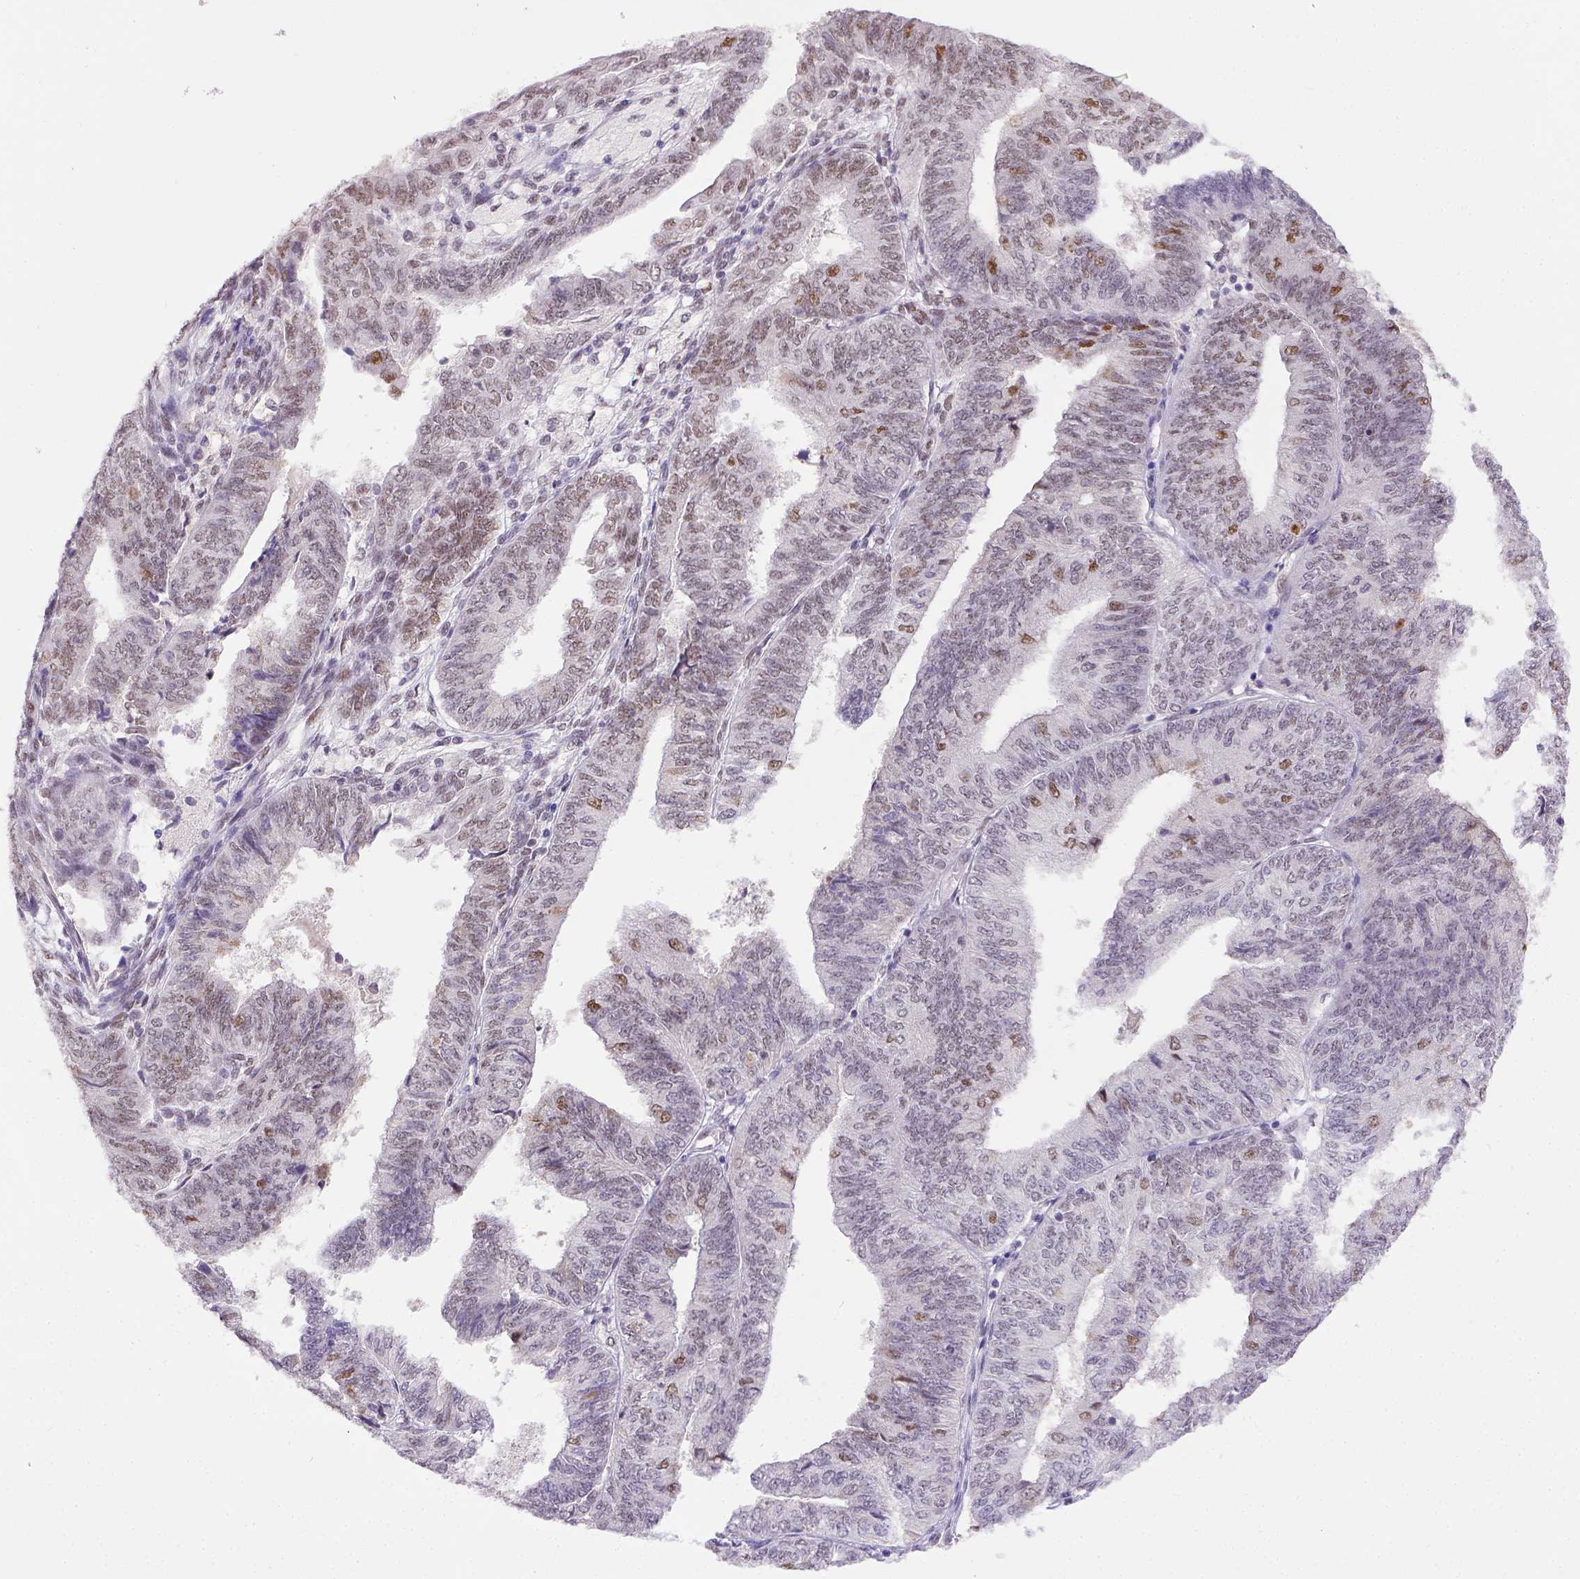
{"staining": {"intensity": "weak", "quantity": "25%-75%", "location": "nuclear"}, "tissue": "endometrial cancer", "cell_type": "Tumor cells", "image_type": "cancer", "snomed": [{"axis": "morphology", "description": "Adenocarcinoma, NOS"}, {"axis": "topography", "description": "Endometrium"}], "caption": "Protein staining of endometrial adenocarcinoma tissue shows weak nuclear expression in about 25%-75% of tumor cells.", "gene": "ERCC1", "patient": {"sex": "female", "age": 58}}